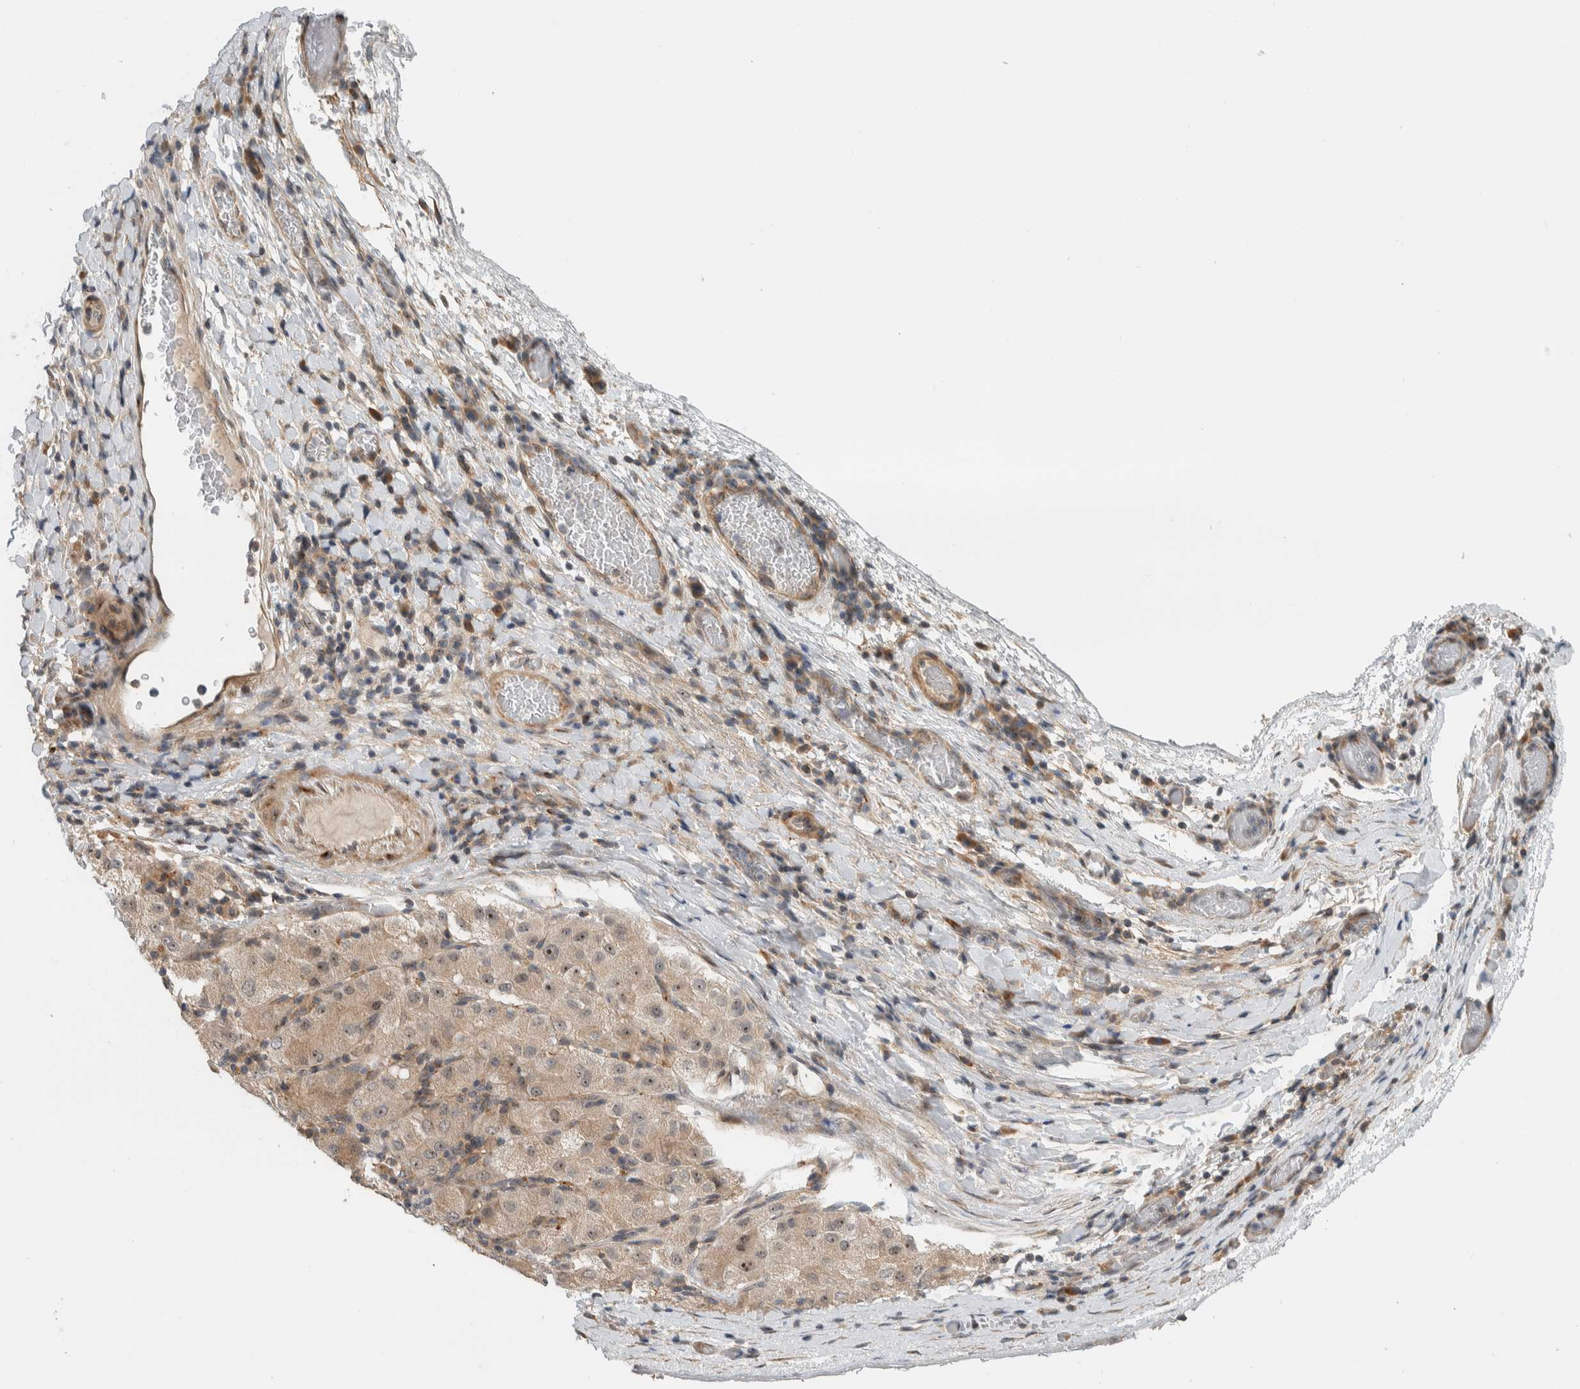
{"staining": {"intensity": "weak", "quantity": ">75%", "location": "cytoplasmic/membranous,nuclear"}, "tissue": "liver cancer", "cell_type": "Tumor cells", "image_type": "cancer", "snomed": [{"axis": "morphology", "description": "Carcinoma, Hepatocellular, NOS"}, {"axis": "topography", "description": "Liver"}], "caption": "Tumor cells show low levels of weak cytoplasmic/membranous and nuclear staining in approximately >75% of cells in human liver cancer.", "gene": "MPRIP", "patient": {"sex": "male", "age": 80}}